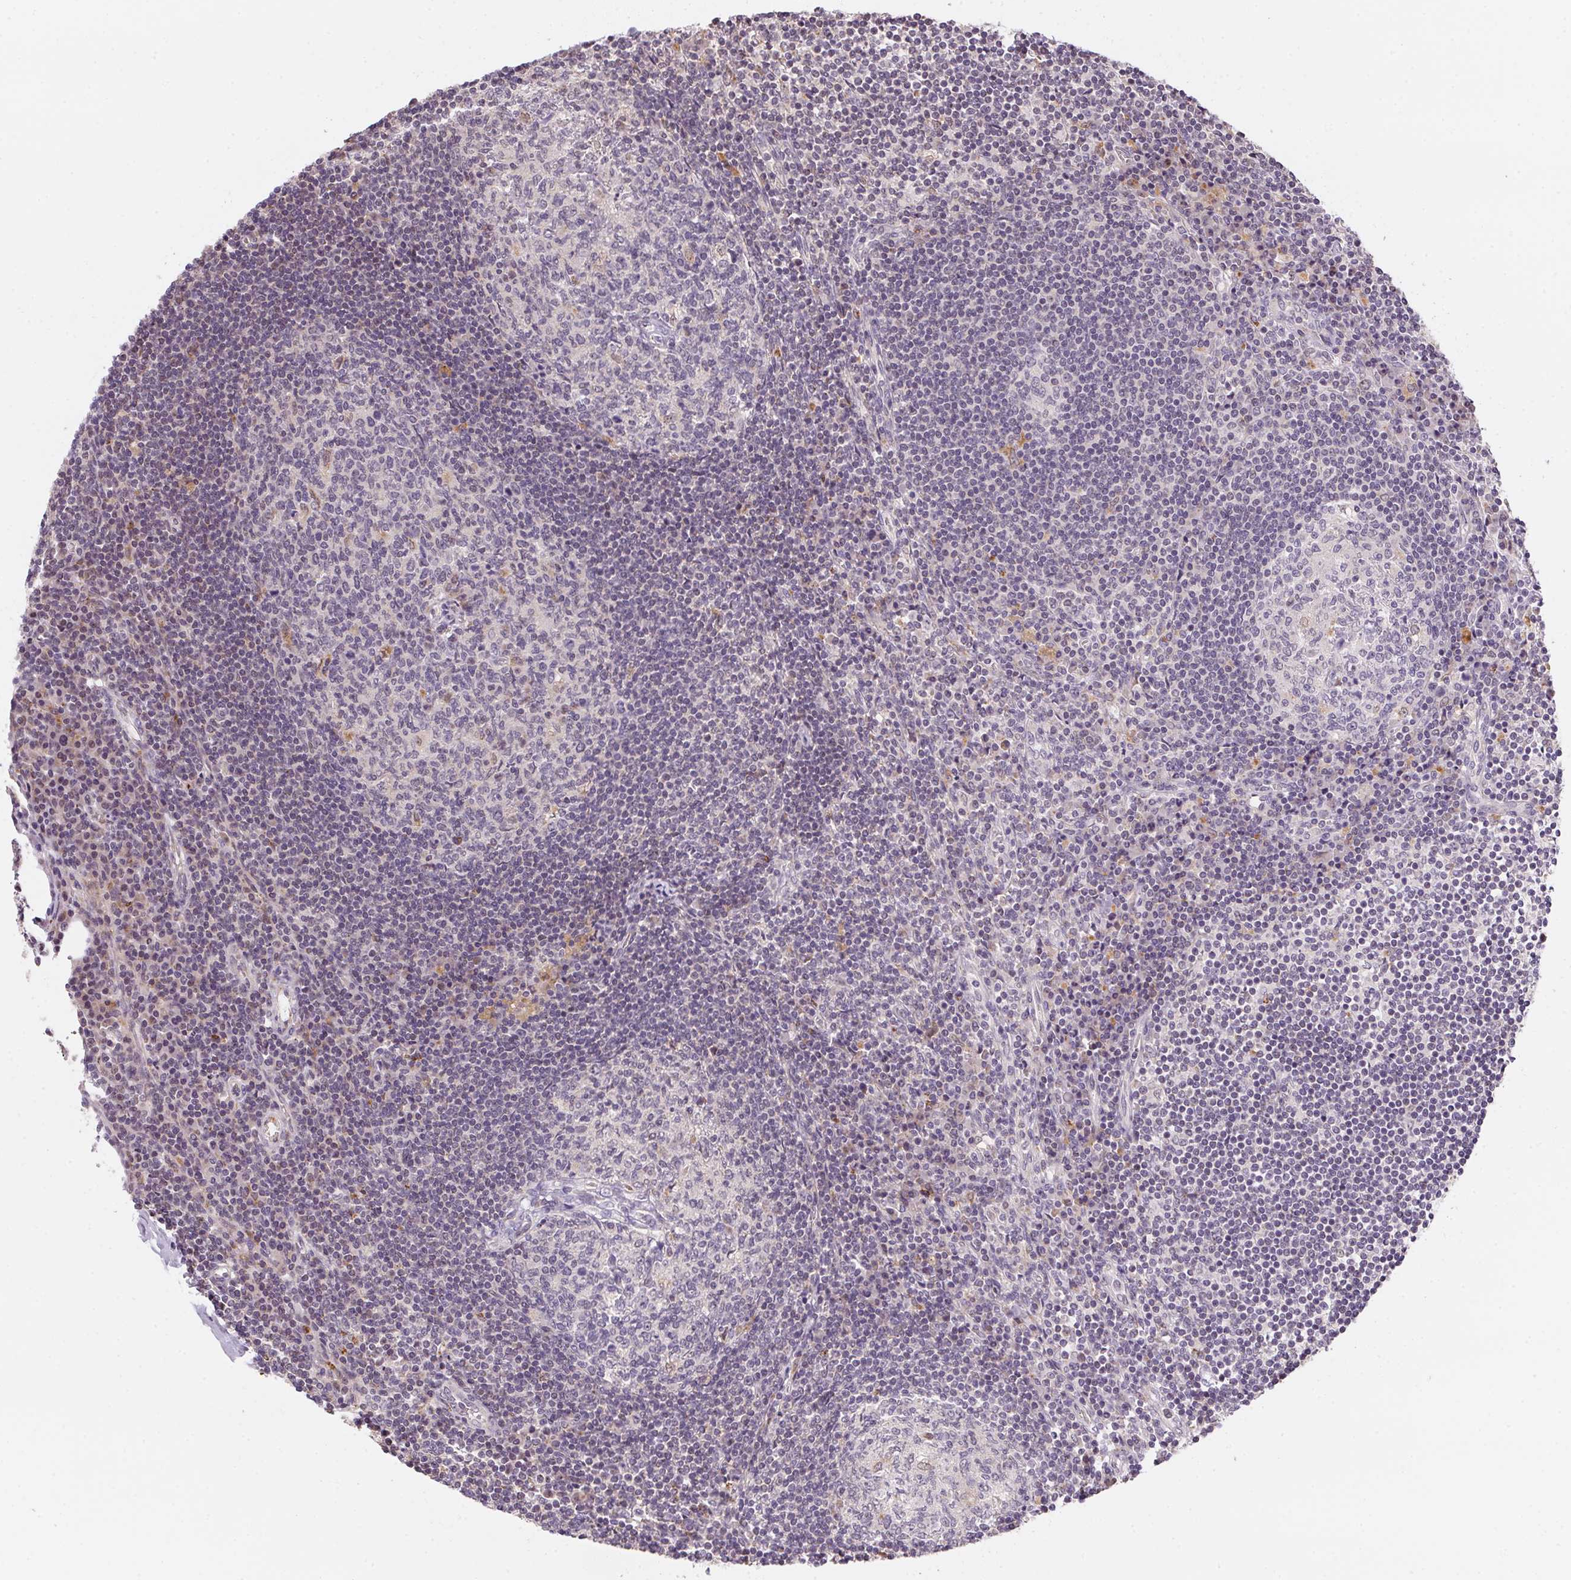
{"staining": {"intensity": "negative", "quantity": "none", "location": "none"}, "tissue": "lymph node", "cell_type": "Germinal center cells", "image_type": "normal", "snomed": [{"axis": "morphology", "description": "Normal tissue, NOS"}, {"axis": "topography", "description": "Lymph node"}], "caption": "Lymph node stained for a protein using immunohistochemistry reveals no expression germinal center cells.", "gene": "METTL13", "patient": {"sex": "male", "age": 67}}